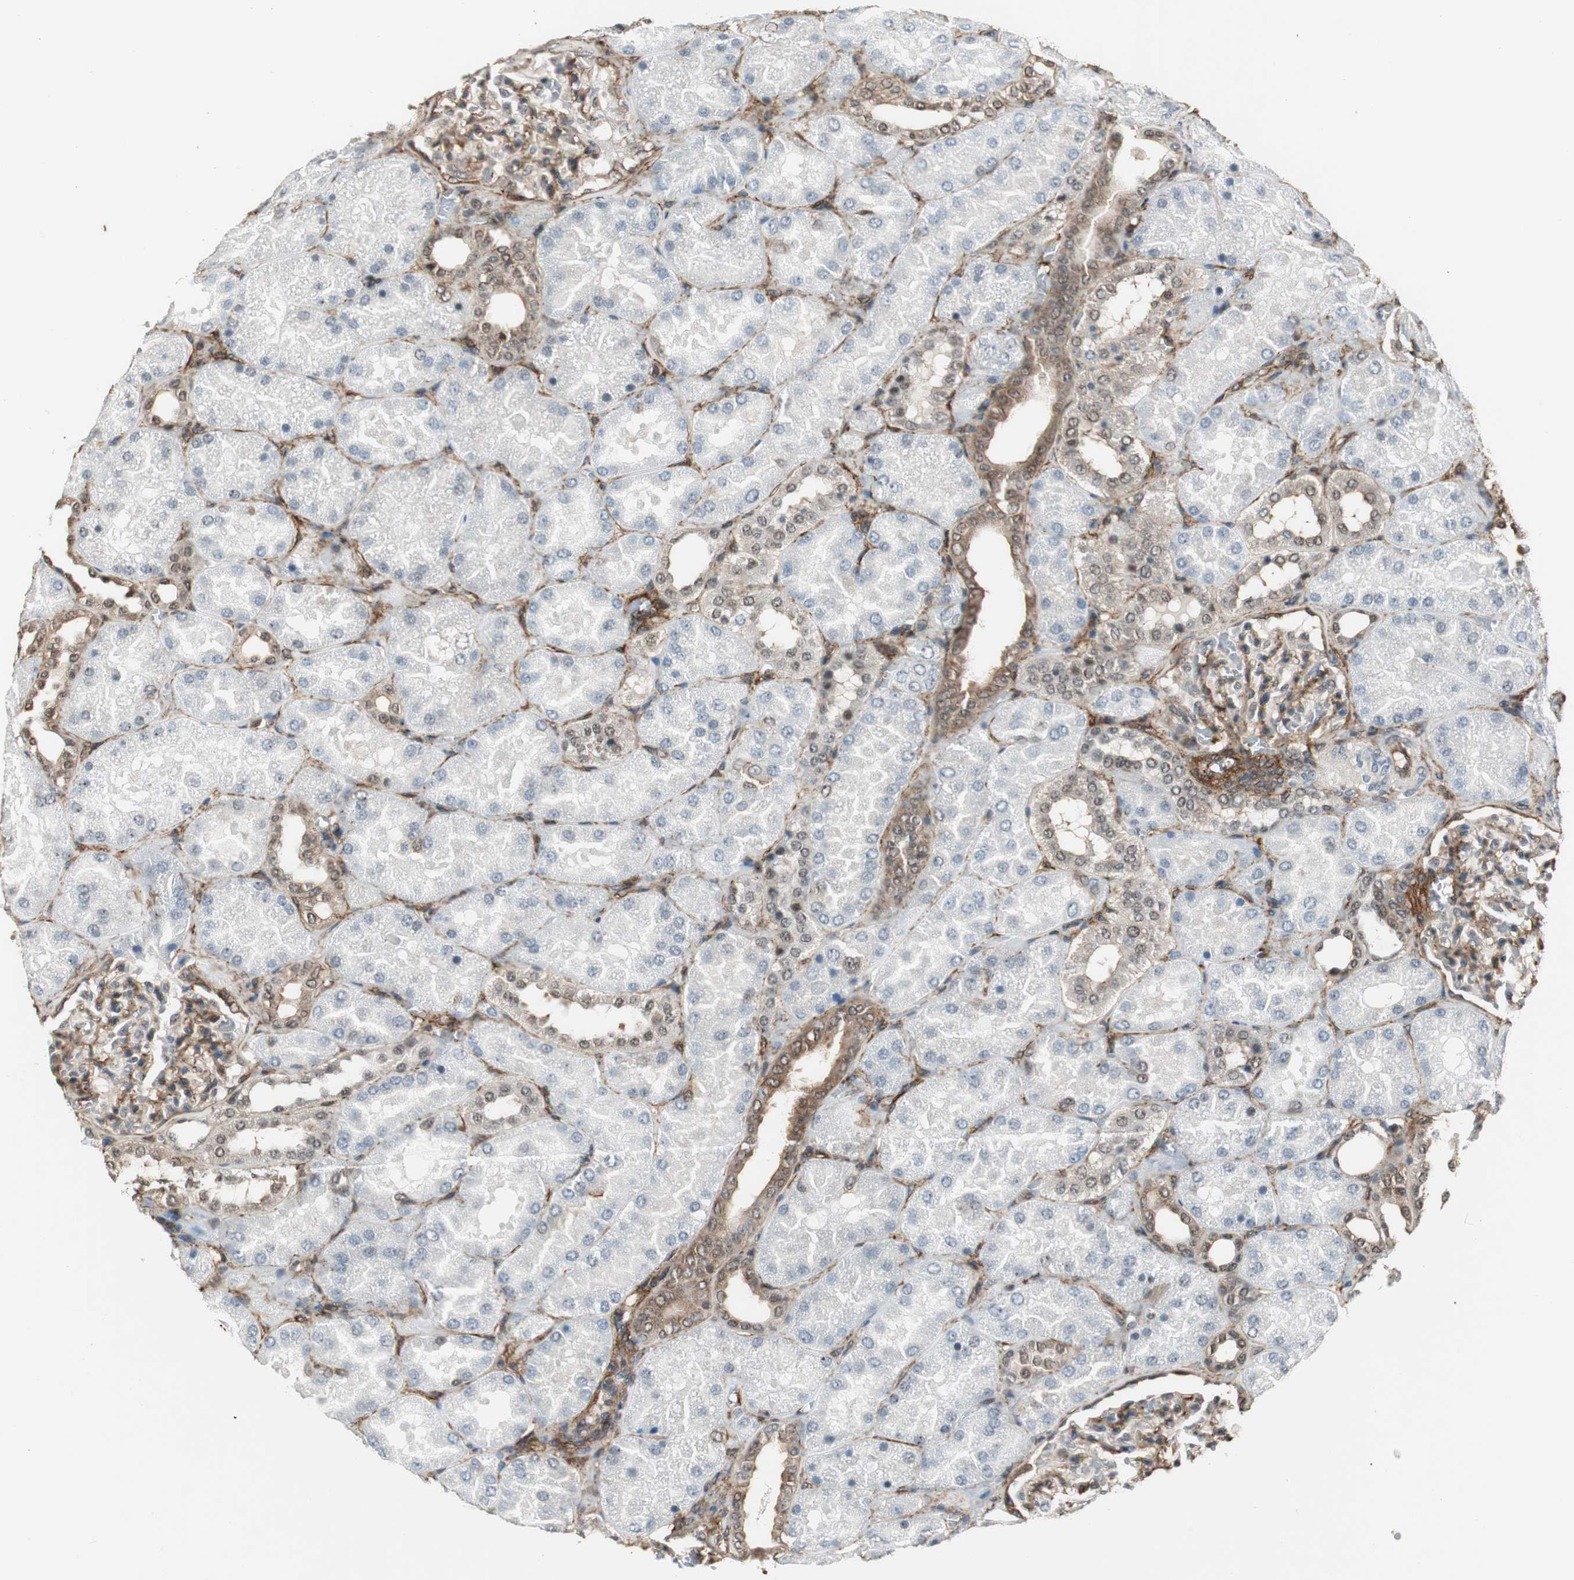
{"staining": {"intensity": "moderate", "quantity": "25%-75%", "location": "cytoplasmic/membranous"}, "tissue": "kidney", "cell_type": "Cells in glomeruli", "image_type": "normal", "snomed": [{"axis": "morphology", "description": "Normal tissue, NOS"}, {"axis": "topography", "description": "Kidney"}], "caption": "A photomicrograph of kidney stained for a protein shows moderate cytoplasmic/membranous brown staining in cells in glomeruli.", "gene": "PTPN11", "patient": {"sex": "male", "age": 28}}